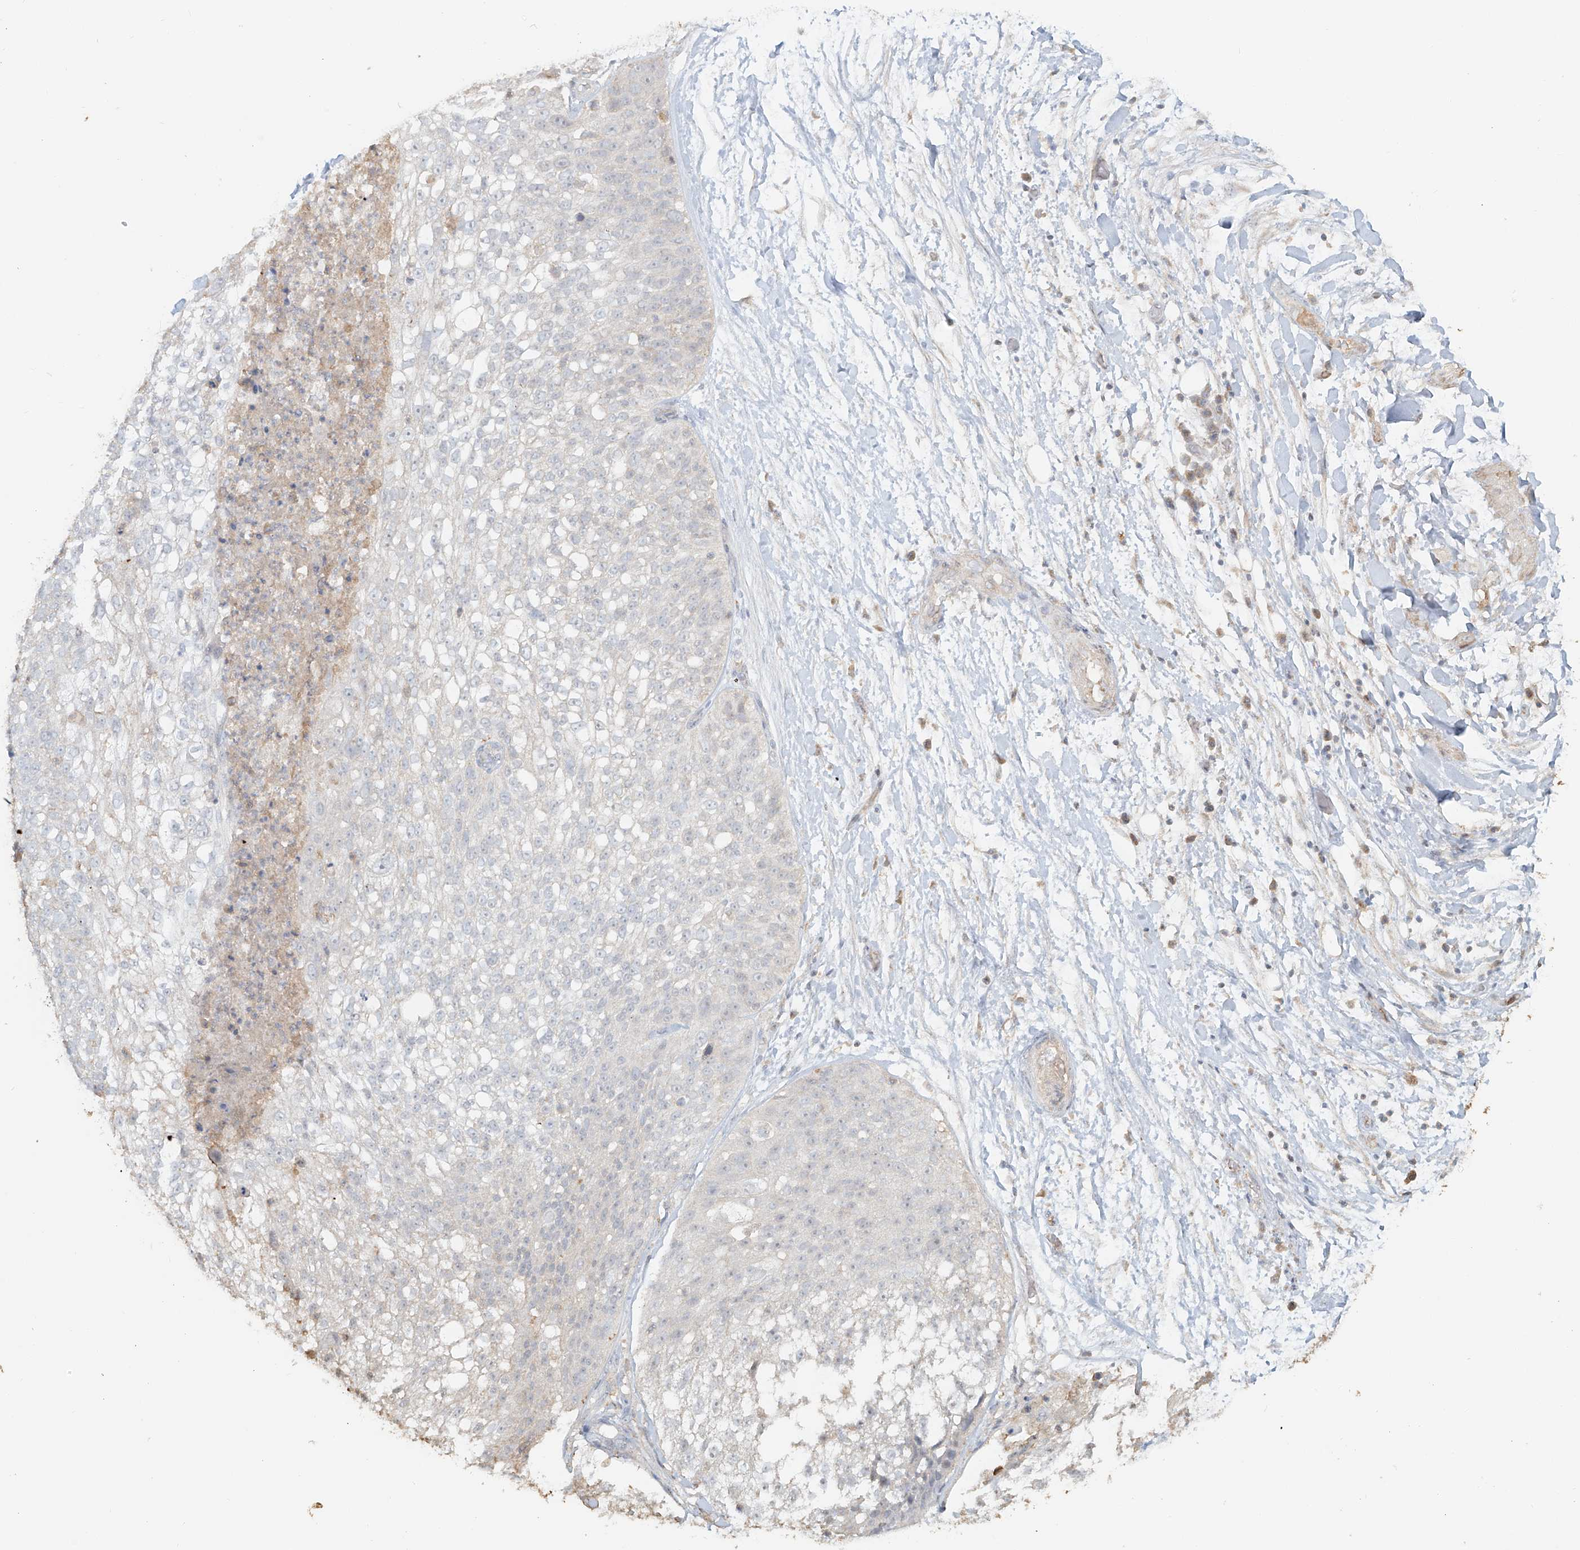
{"staining": {"intensity": "negative", "quantity": "none", "location": "none"}, "tissue": "lung cancer", "cell_type": "Tumor cells", "image_type": "cancer", "snomed": [{"axis": "morphology", "description": "Inflammation, NOS"}, {"axis": "morphology", "description": "Squamous cell carcinoma, NOS"}, {"axis": "topography", "description": "Lymph node"}, {"axis": "topography", "description": "Soft tissue"}, {"axis": "topography", "description": "Lung"}], "caption": "IHC micrograph of human lung squamous cell carcinoma stained for a protein (brown), which shows no expression in tumor cells.", "gene": "NPHS1", "patient": {"sex": "male", "age": 66}}